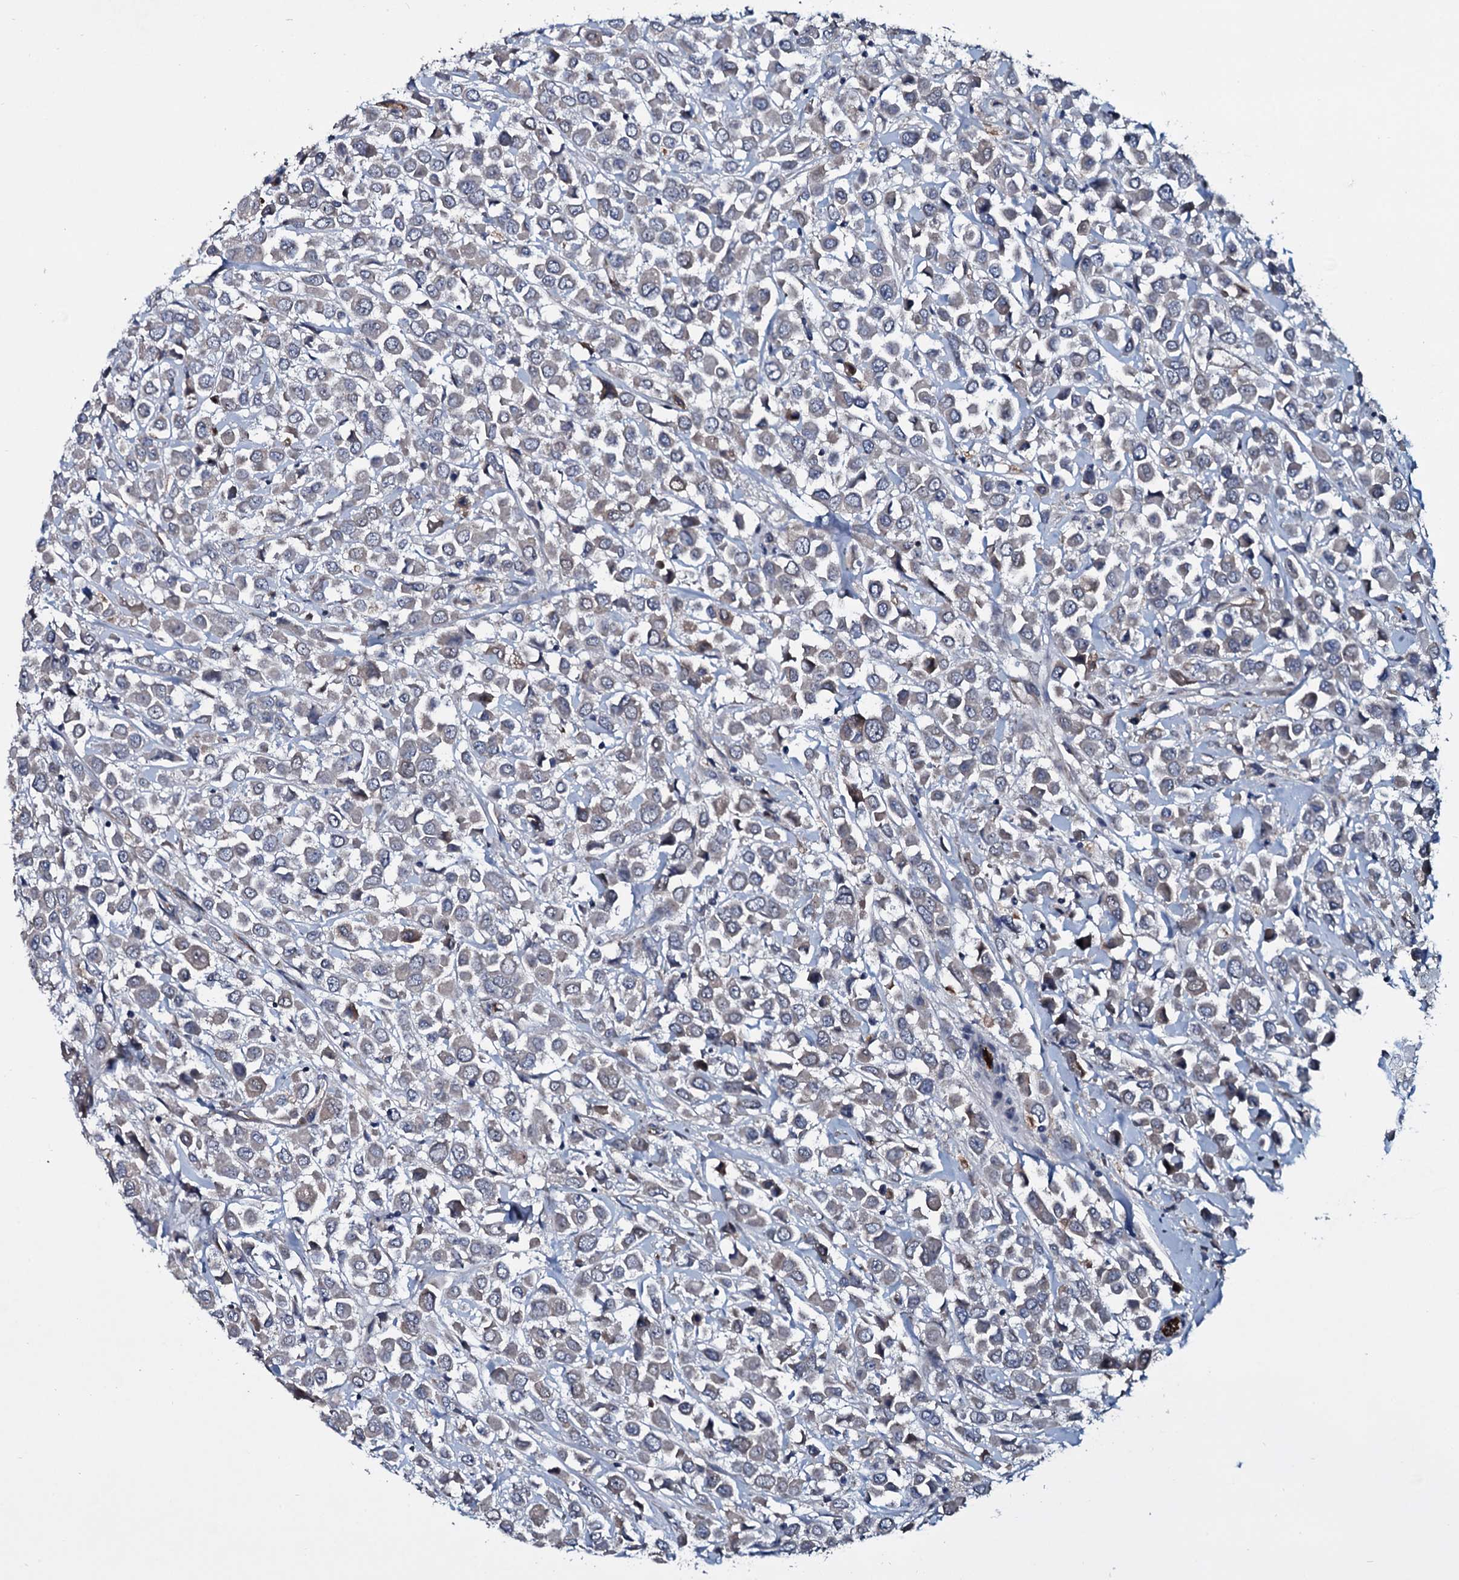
{"staining": {"intensity": "negative", "quantity": "none", "location": "none"}, "tissue": "breast cancer", "cell_type": "Tumor cells", "image_type": "cancer", "snomed": [{"axis": "morphology", "description": "Duct carcinoma"}, {"axis": "topography", "description": "Breast"}], "caption": "High magnification brightfield microscopy of breast cancer (infiltrating ductal carcinoma) stained with DAB (3,3'-diaminobenzidine) (brown) and counterstained with hematoxylin (blue): tumor cells show no significant staining.", "gene": "CLEC14A", "patient": {"sex": "female", "age": 61}}